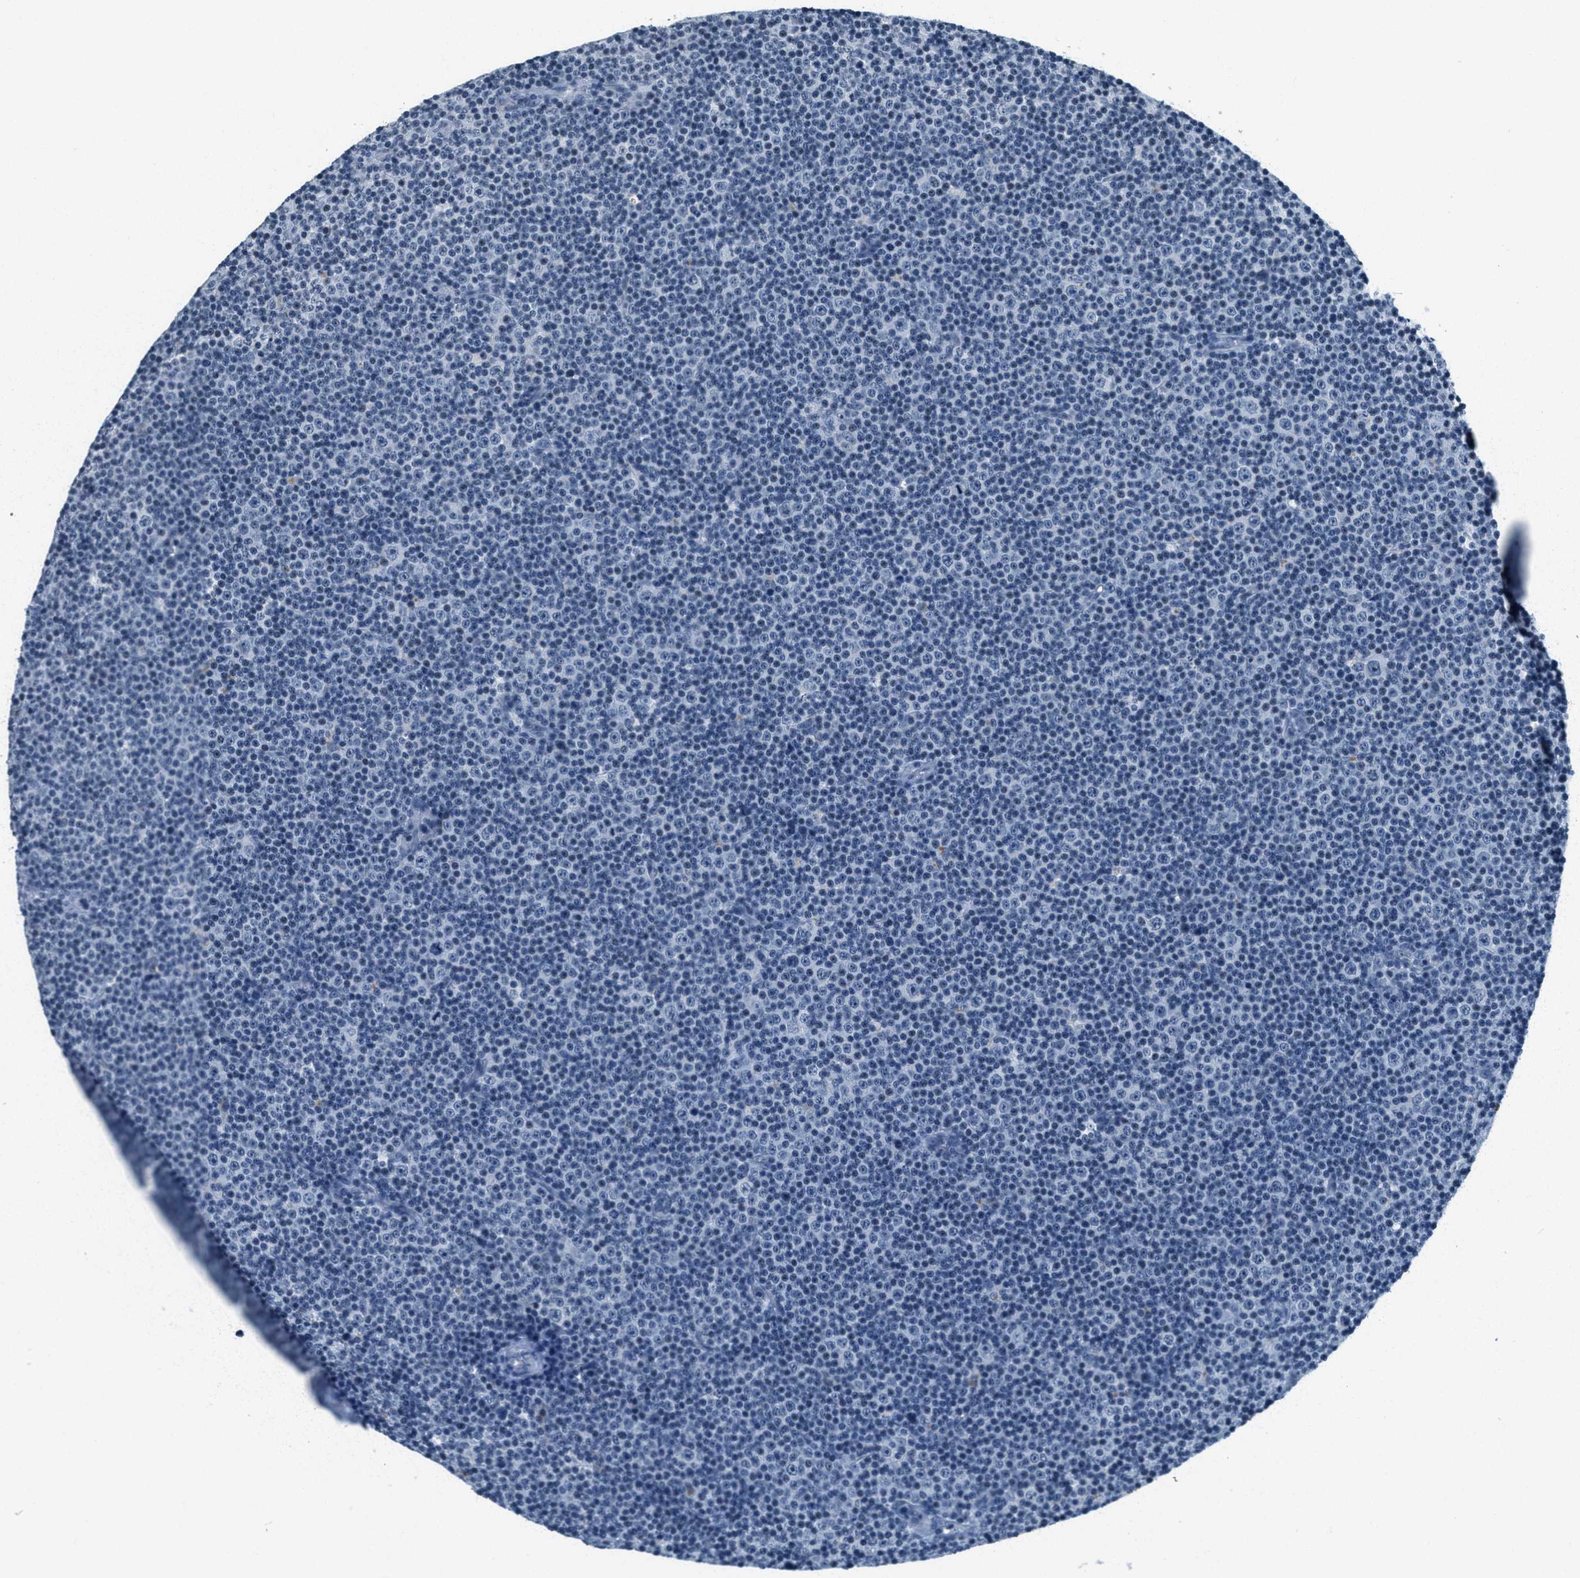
{"staining": {"intensity": "negative", "quantity": "none", "location": "none"}, "tissue": "lymphoma", "cell_type": "Tumor cells", "image_type": "cancer", "snomed": [{"axis": "morphology", "description": "Malignant lymphoma, non-Hodgkin's type, Low grade"}, {"axis": "topography", "description": "Lymph node"}], "caption": "Micrograph shows no significant protein positivity in tumor cells of low-grade malignant lymphoma, non-Hodgkin's type.", "gene": "CA4", "patient": {"sex": "female", "age": 67}}